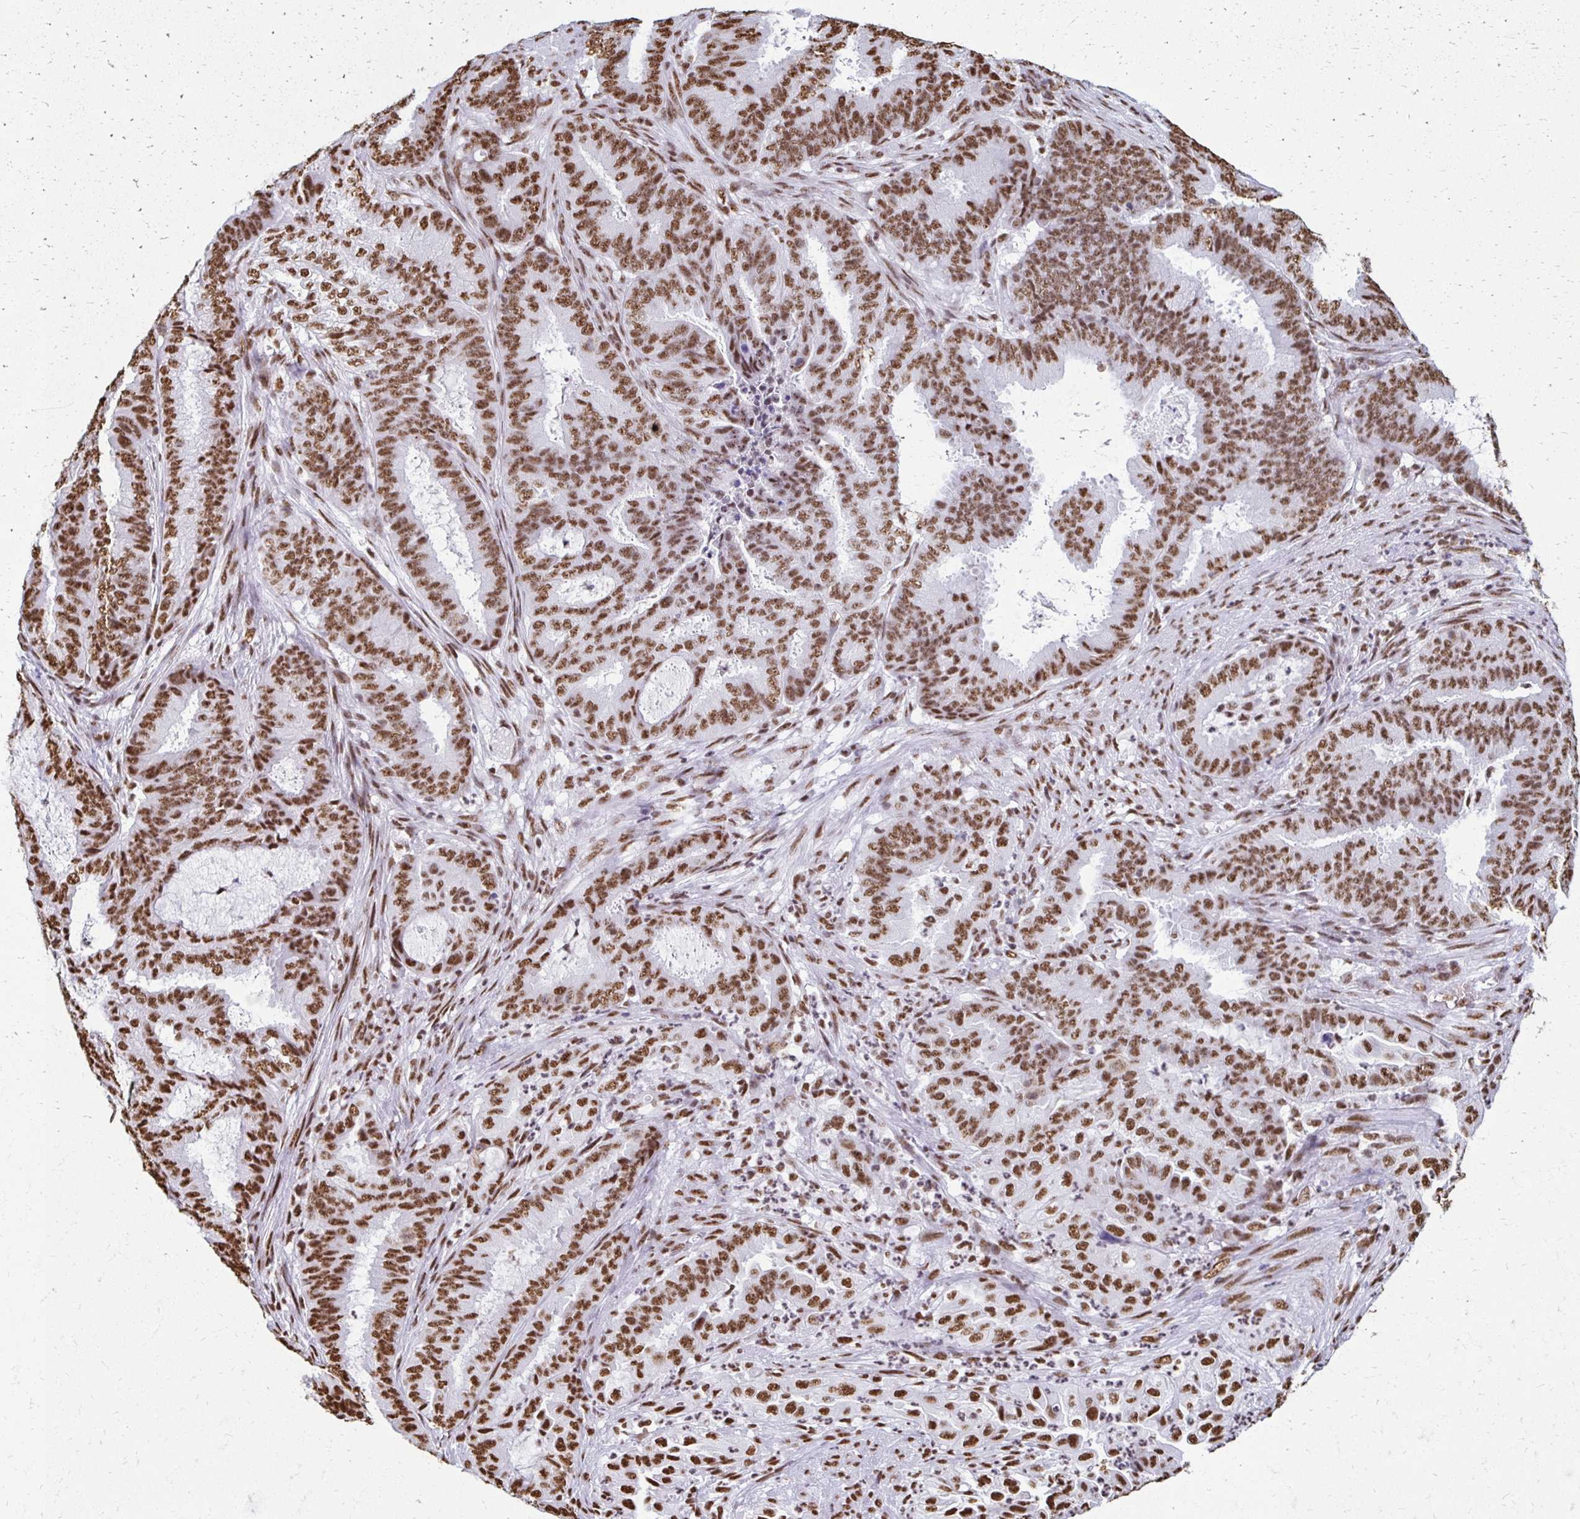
{"staining": {"intensity": "moderate", "quantity": ">75%", "location": "nuclear"}, "tissue": "endometrial cancer", "cell_type": "Tumor cells", "image_type": "cancer", "snomed": [{"axis": "morphology", "description": "Adenocarcinoma, NOS"}, {"axis": "topography", "description": "Endometrium"}], "caption": "Moderate nuclear protein positivity is present in approximately >75% of tumor cells in adenocarcinoma (endometrial).", "gene": "NONO", "patient": {"sex": "female", "age": 51}}